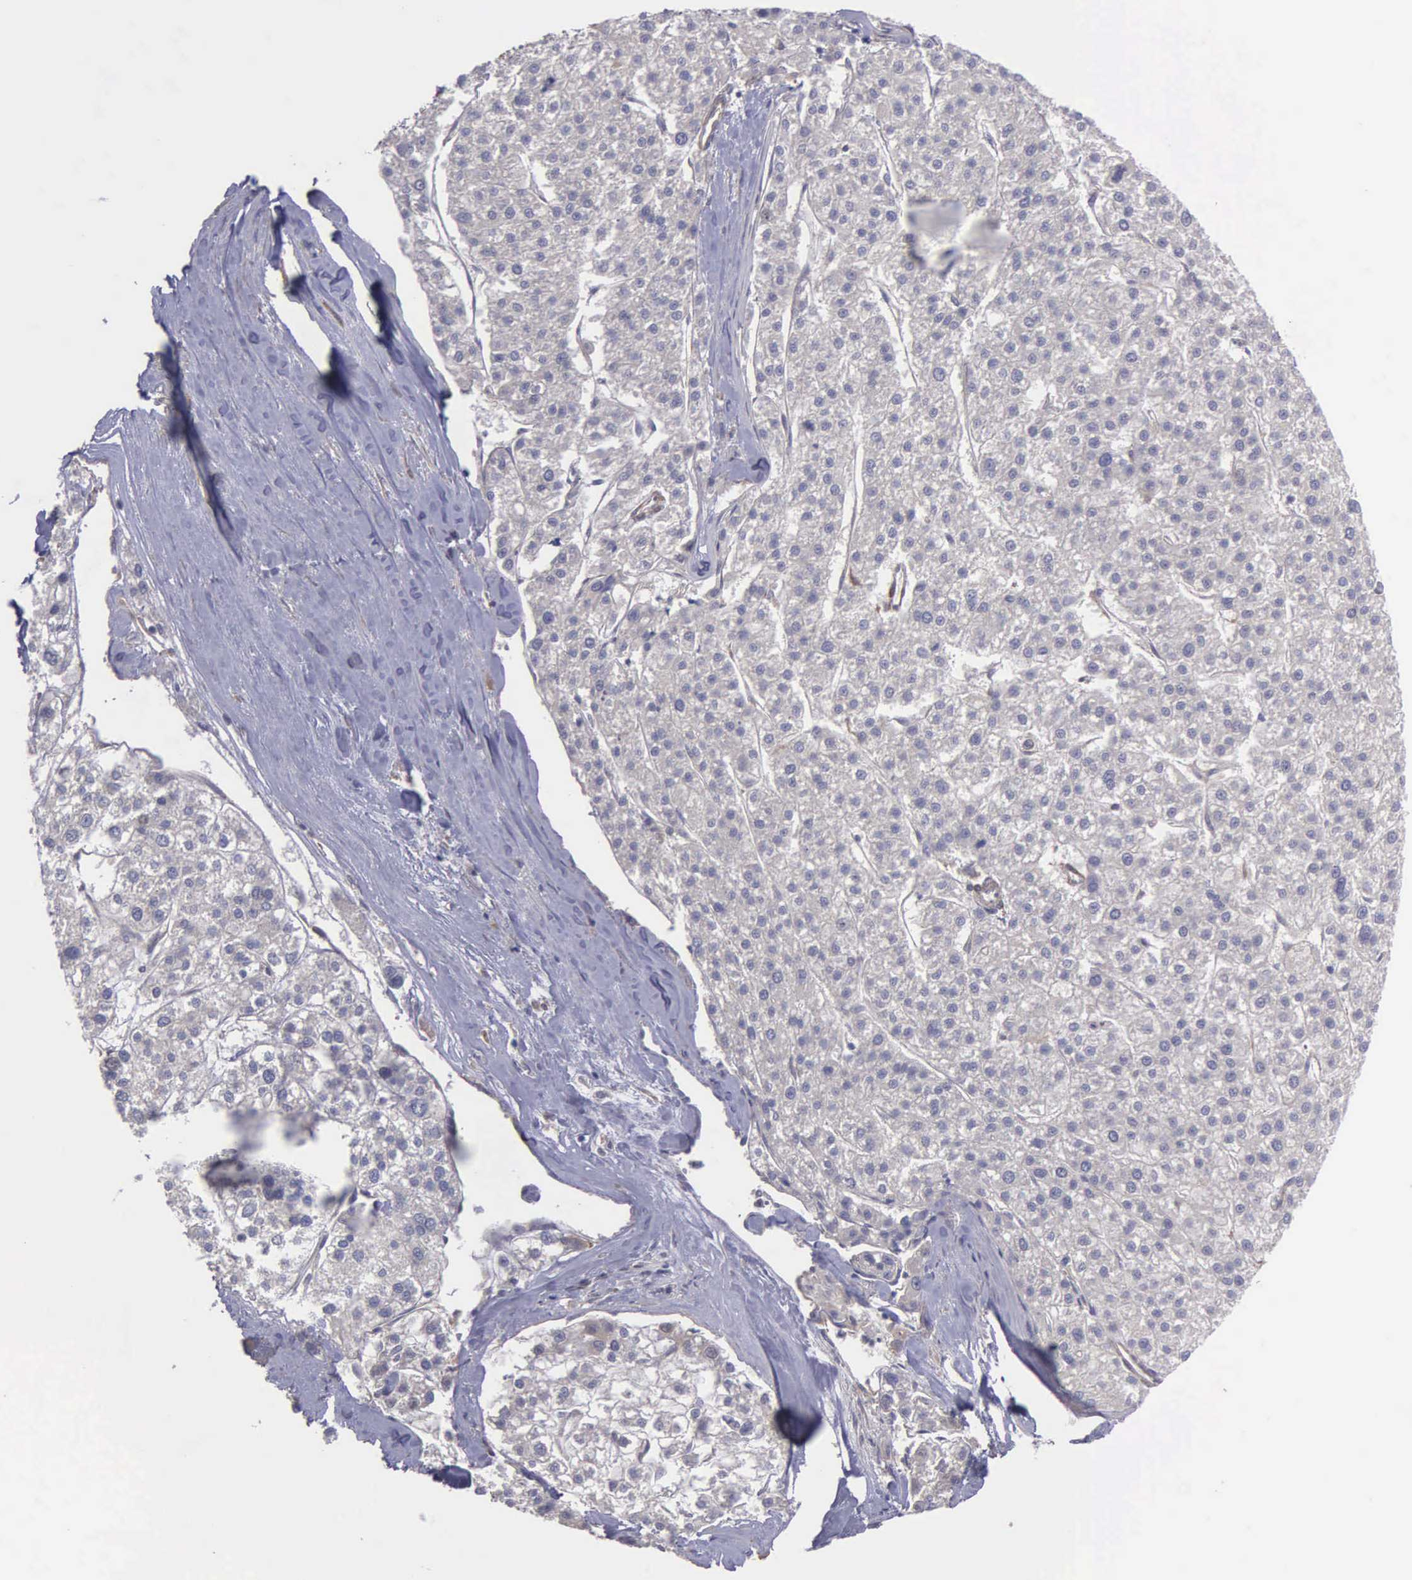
{"staining": {"intensity": "negative", "quantity": "none", "location": "none"}, "tissue": "liver cancer", "cell_type": "Tumor cells", "image_type": "cancer", "snomed": [{"axis": "morphology", "description": "Carcinoma, Hepatocellular, NOS"}, {"axis": "topography", "description": "Liver"}], "caption": "This is an IHC image of human liver cancer (hepatocellular carcinoma). There is no positivity in tumor cells.", "gene": "RTL10", "patient": {"sex": "female", "age": 85}}